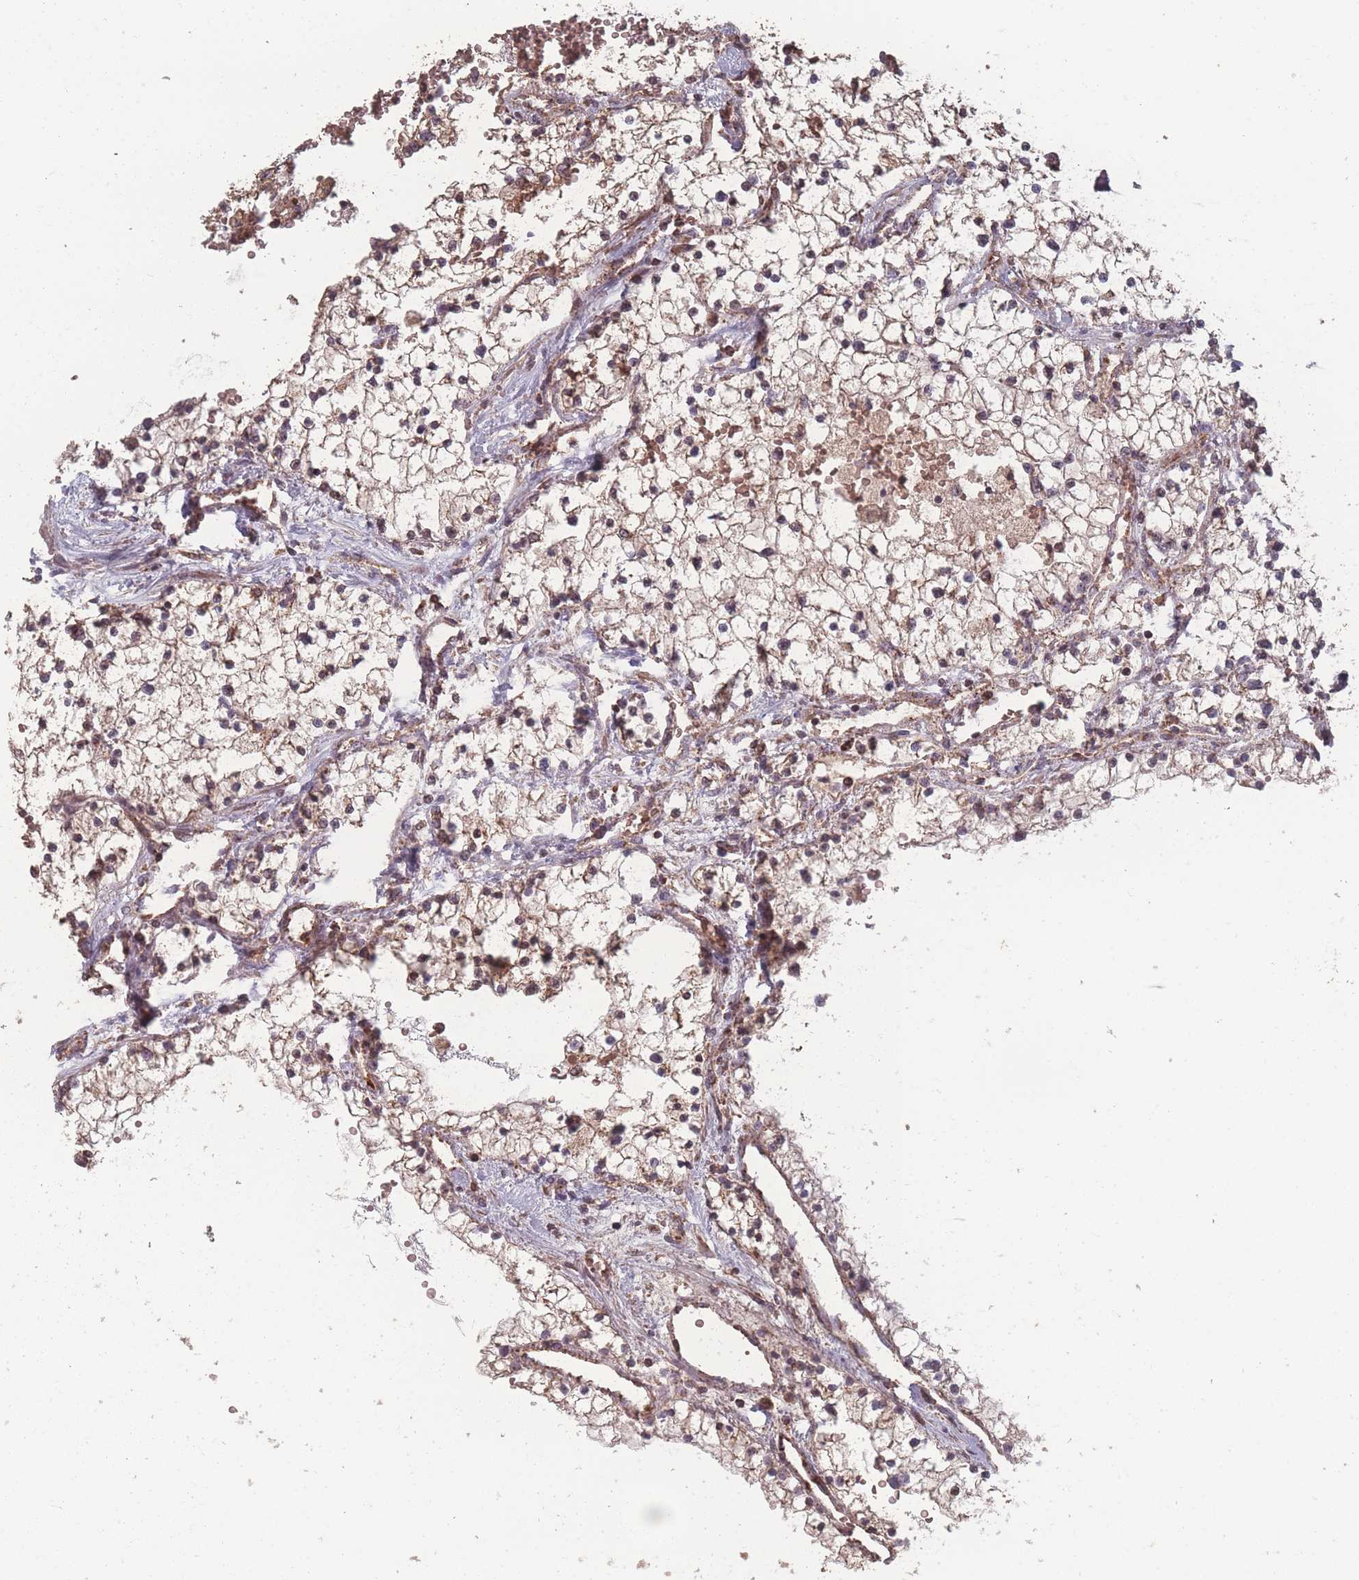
{"staining": {"intensity": "weak", "quantity": ">75%", "location": "cytoplasmic/membranous"}, "tissue": "renal cancer", "cell_type": "Tumor cells", "image_type": "cancer", "snomed": [{"axis": "morphology", "description": "Normal tissue, NOS"}, {"axis": "morphology", "description": "Adenocarcinoma, NOS"}, {"axis": "topography", "description": "Kidney"}], "caption": "The photomicrograph displays a brown stain indicating the presence of a protein in the cytoplasmic/membranous of tumor cells in adenocarcinoma (renal). (Brightfield microscopy of DAB IHC at high magnification).", "gene": "LYRM7", "patient": {"sex": "male", "age": 68}}